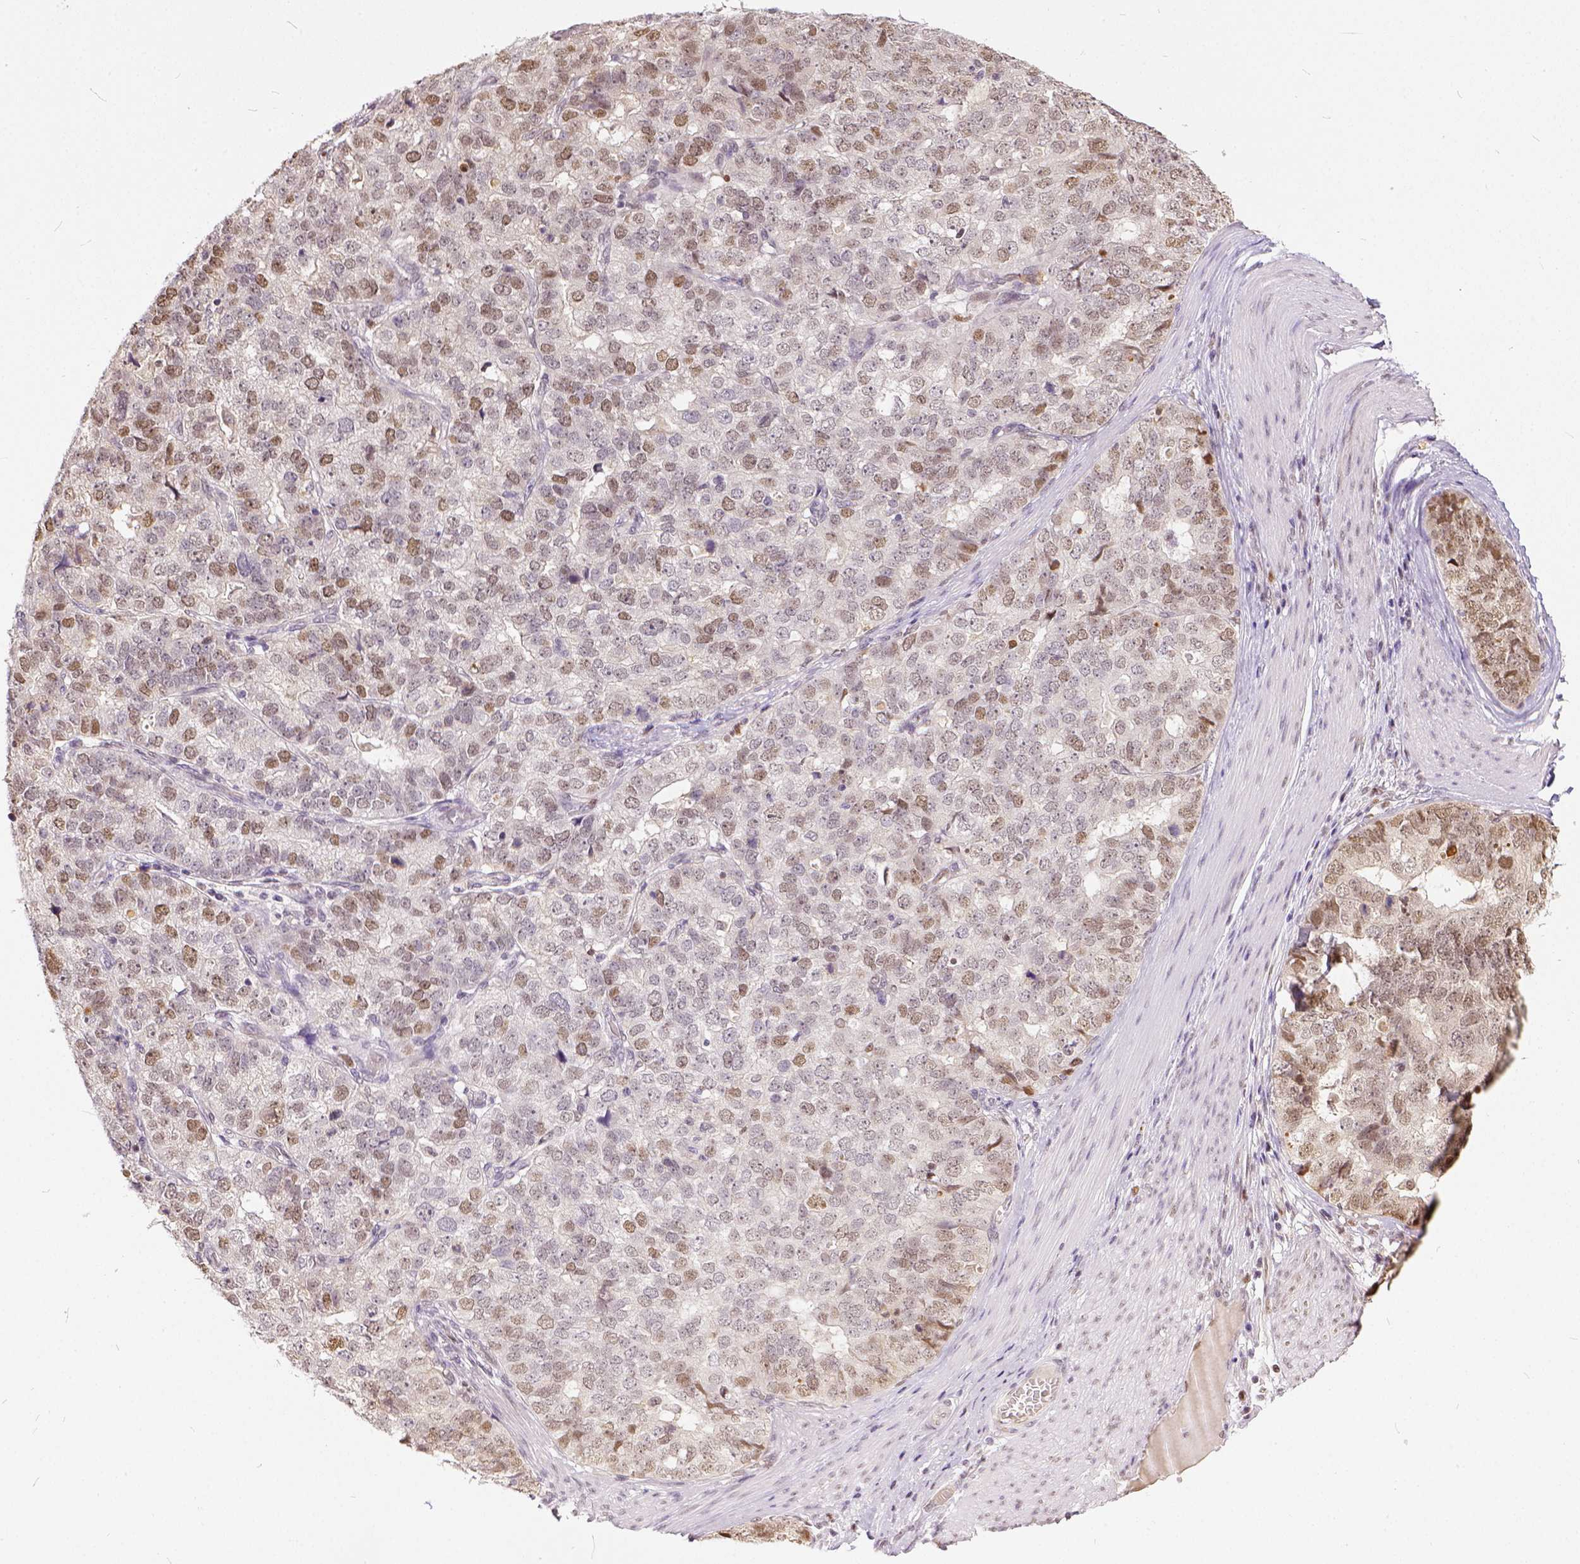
{"staining": {"intensity": "weak", "quantity": "25%-75%", "location": "nuclear"}, "tissue": "stomach cancer", "cell_type": "Tumor cells", "image_type": "cancer", "snomed": [{"axis": "morphology", "description": "Adenocarcinoma, NOS"}, {"axis": "topography", "description": "Stomach"}], "caption": "A histopathology image of stomach adenocarcinoma stained for a protein exhibits weak nuclear brown staining in tumor cells. The staining was performed using DAB (3,3'-diaminobenzidine) to visualize the protein expression in brown, while the nuclei were stained in blue with hematoxylin (Magnification: 20x).", "gene": "ERCC1", "patient": {"sex": "male", "age": 69}}